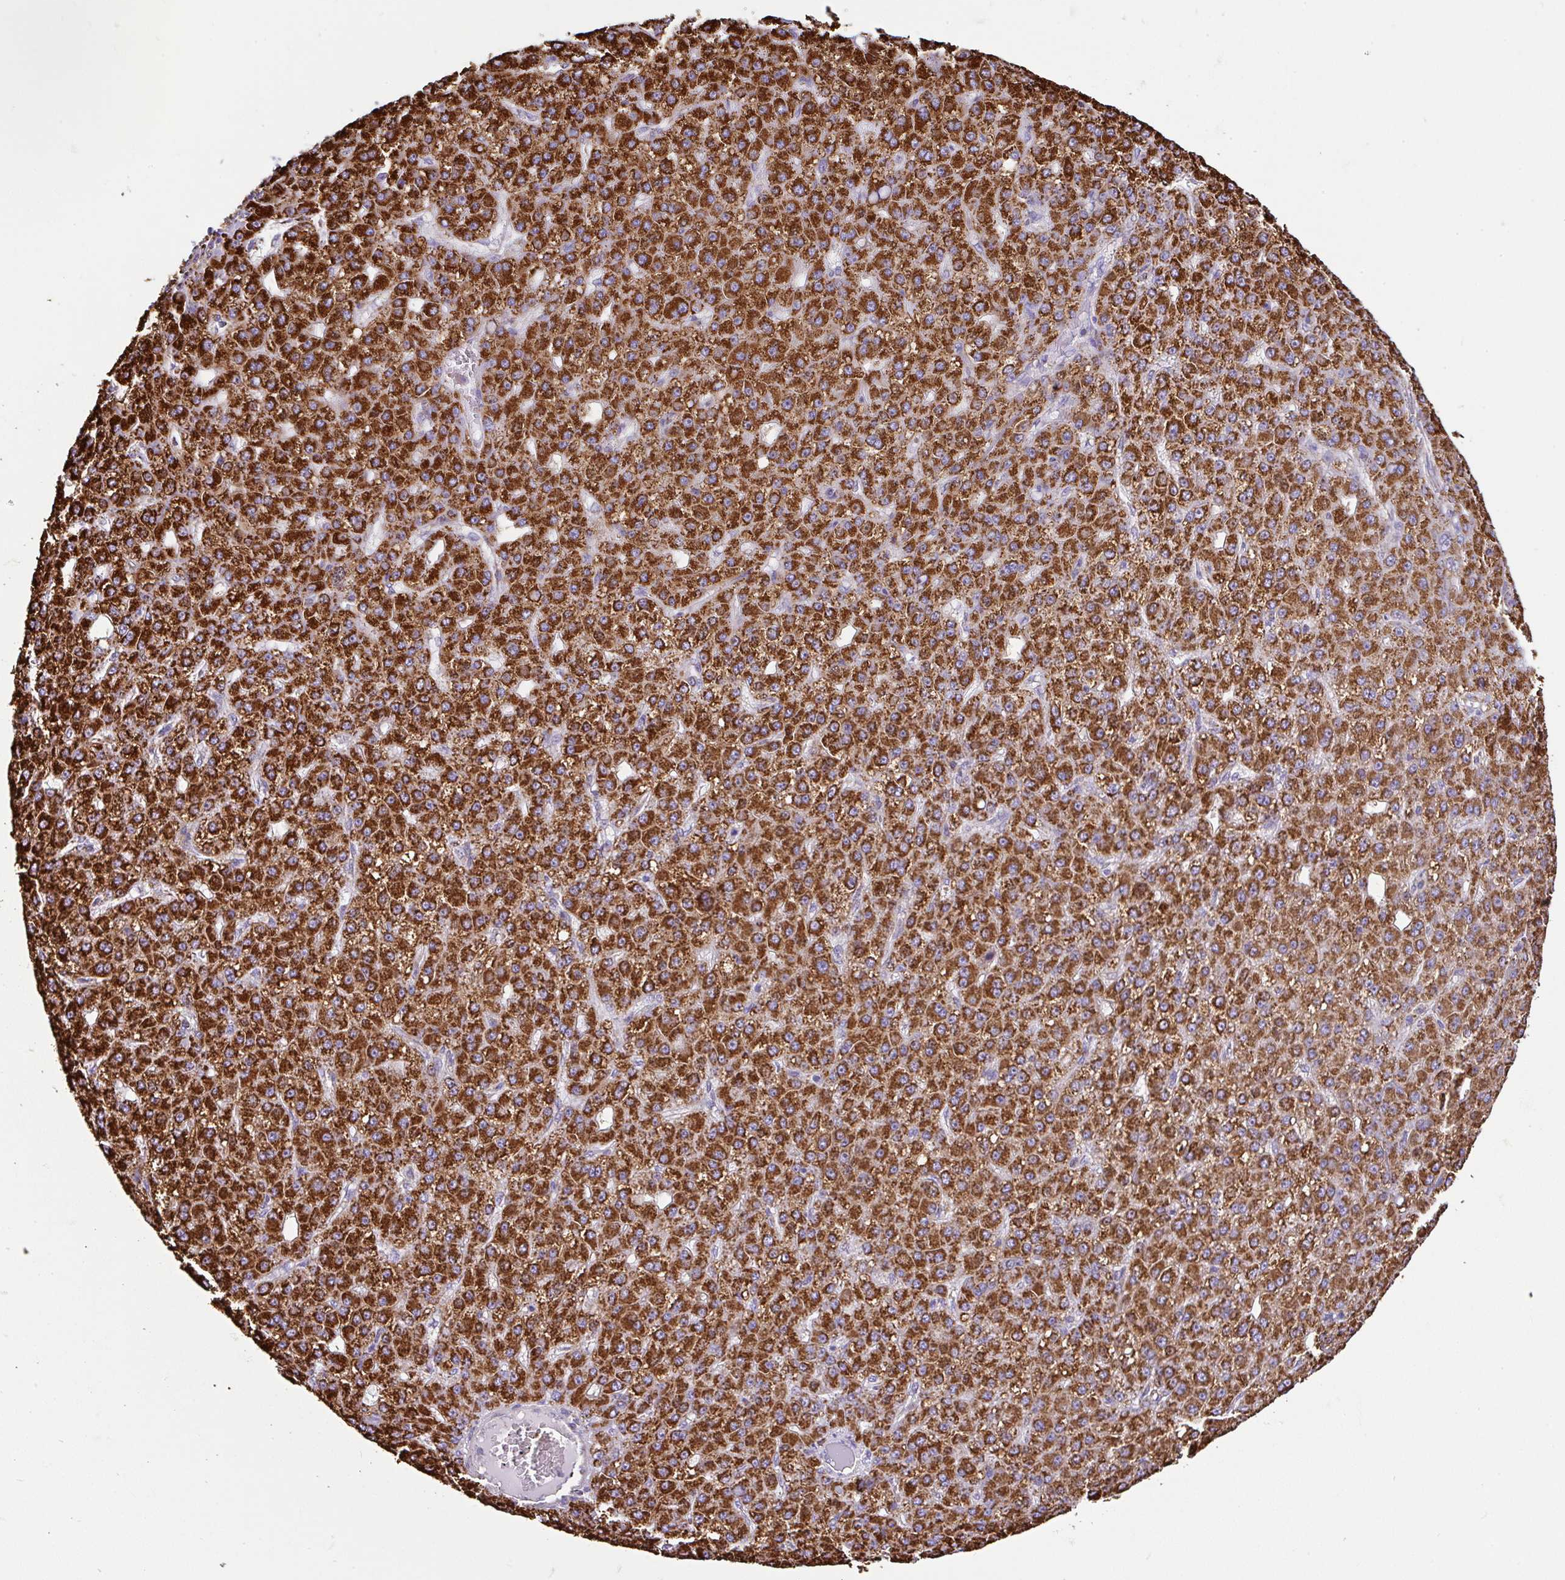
{"staining": {"intensity": "strong", "quantity": ">75%", "location": "cytoplasmic/membranous"}, "tissue": "liver cancer", "cell_type": "Tumor cells", "image_type": "cancer", "snomed": [{"axis": "morphology", "description": "Carcinoma, Hepatocellular, NOS"}, {"axis": "topography", "description": "Liver"}], "caption": "Hepatocellular carcinoma (liver) stained with a brown dye displays strong cytoplasmic/membranous positive expression in approximately >75% of tumor cells.", "gene": "ANKRD33B", "patient": {"sex": "male", "age": 67}}